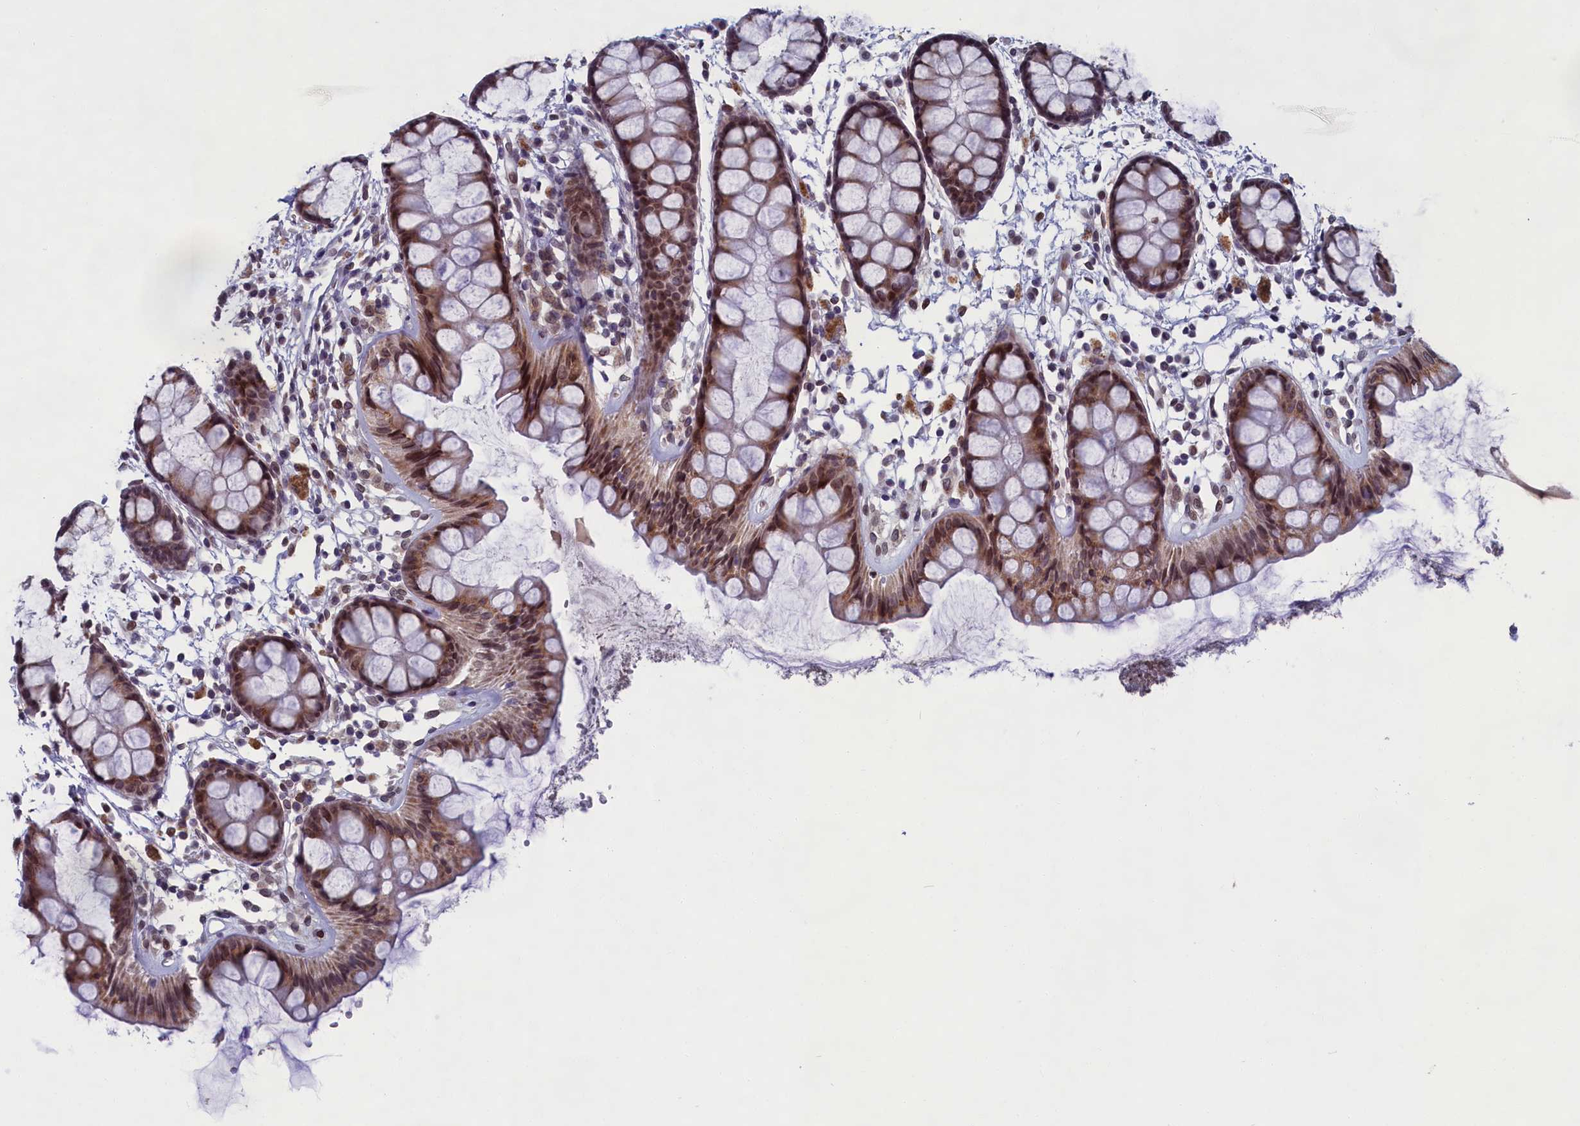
{"staining": {"intensity": "moderate", "quantity": ">75%", "location": "nuclear"}, "tissue": "rectum", "cell_type": "Glandular cells", "image_type": "normal", "snomed": [{"axis": "morphology", "description": "Normal tissue, NOS"}, {"axis": "topography", "description": "Rectum"}], "caption": "Benign rectum exhibits moderate nuclear expression in approximately >75% of glandular cells The protein is stained brown, and the nuclei are stained in blue (DAB IHC with brightfield microscopy, high magnification)..", "gene": "GPSM1", "patient": {"sex": "female", "age": 66}}